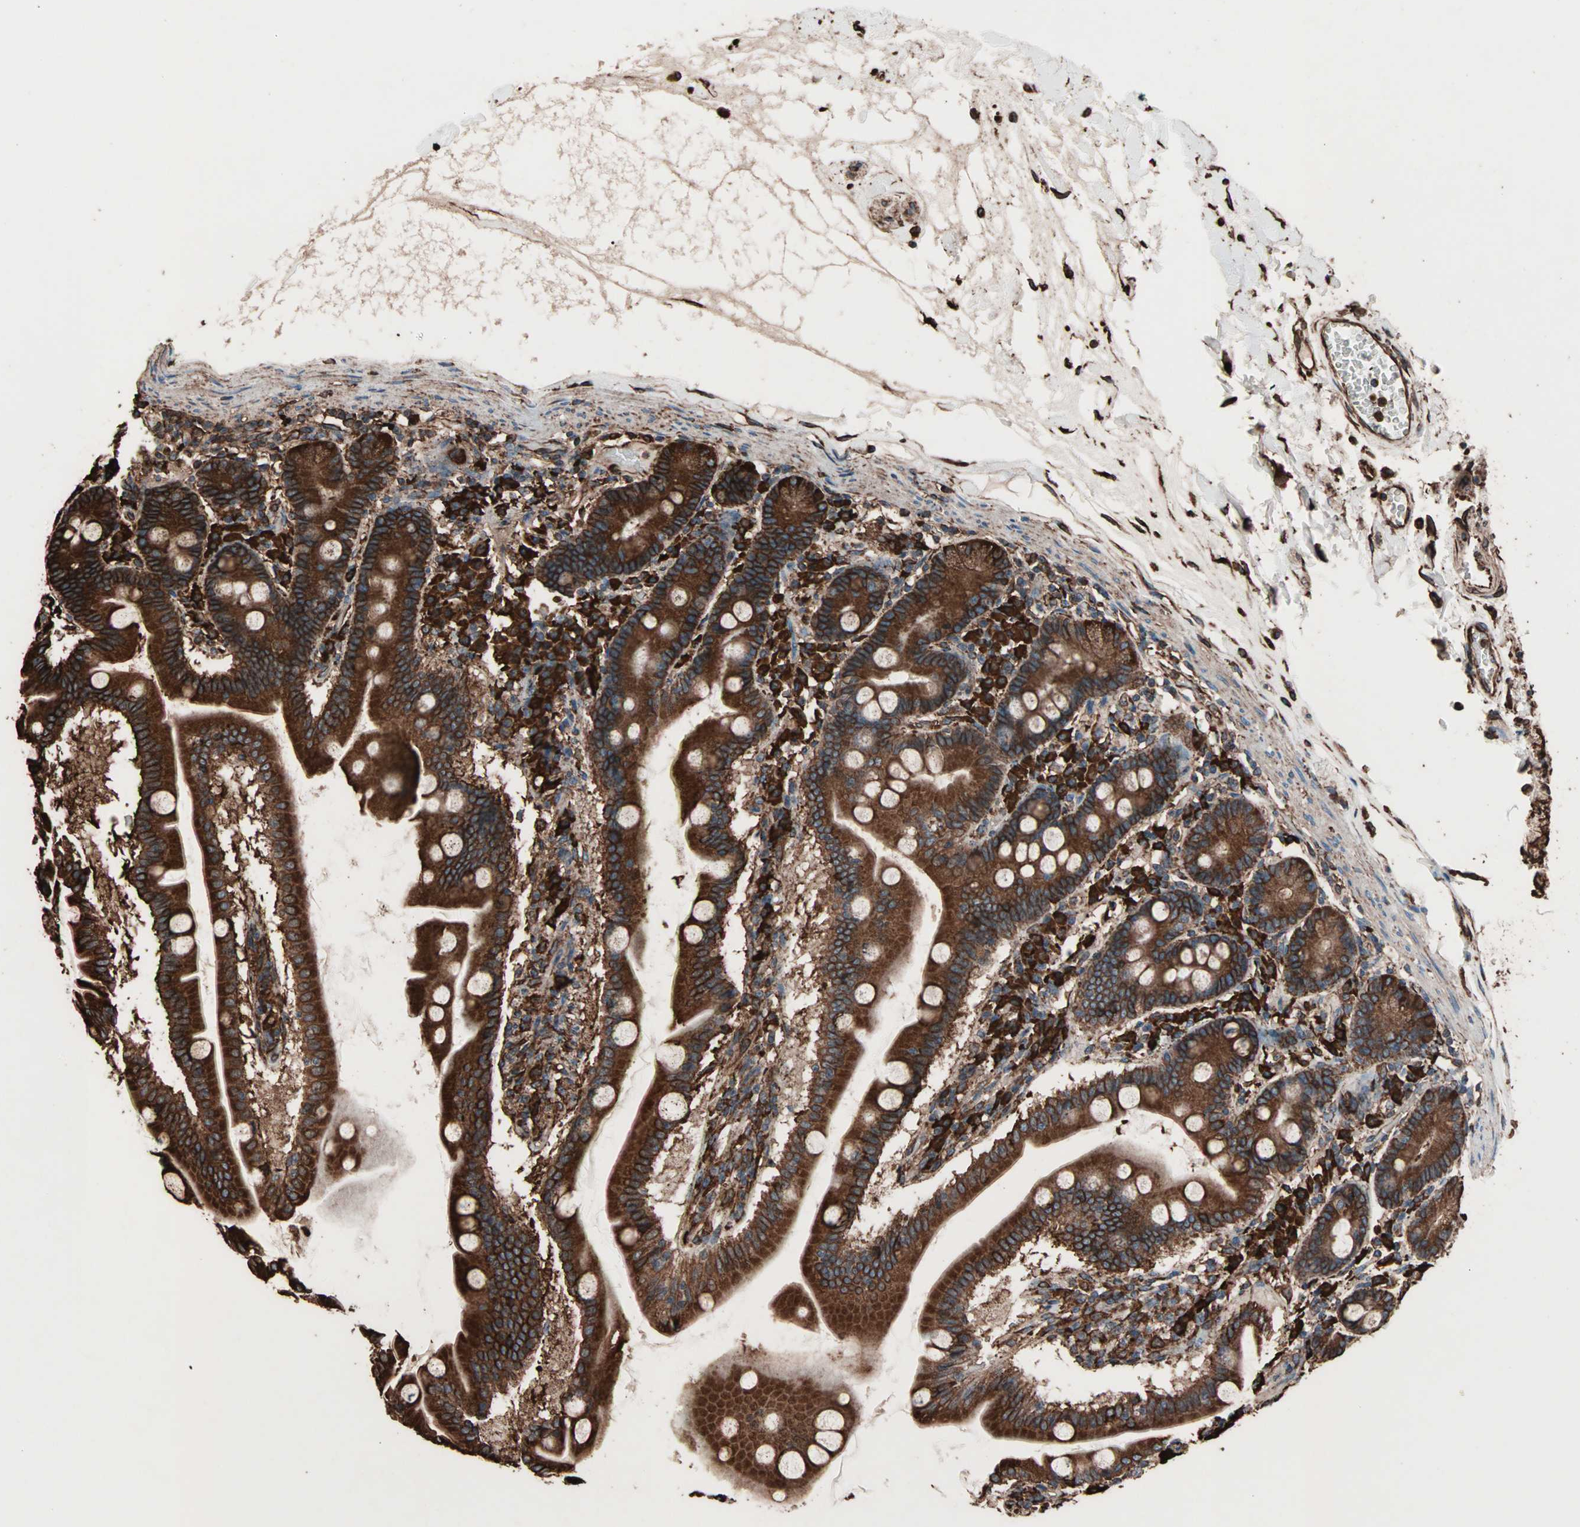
{"staining": {"intensity": "strong", "quantity": ">75%", "location": "cytoplasmic/membranous"}, "tissue": "duodenum", "cell_type": "Glandular cells", "image_type": "normal", "snomed": [{"axis": "morphology", "description": "Normal tissue, NOS"}, {"axis": "topography", "description": "Duodenum"}], "caption": "Duodenum stained with a brown dye reveals strong cytoplasmic/membranous positive expression in approximately >75% of glandular cells.", "gene": "HSP90B1", "patient": {"sex": "female", "age": 64}}